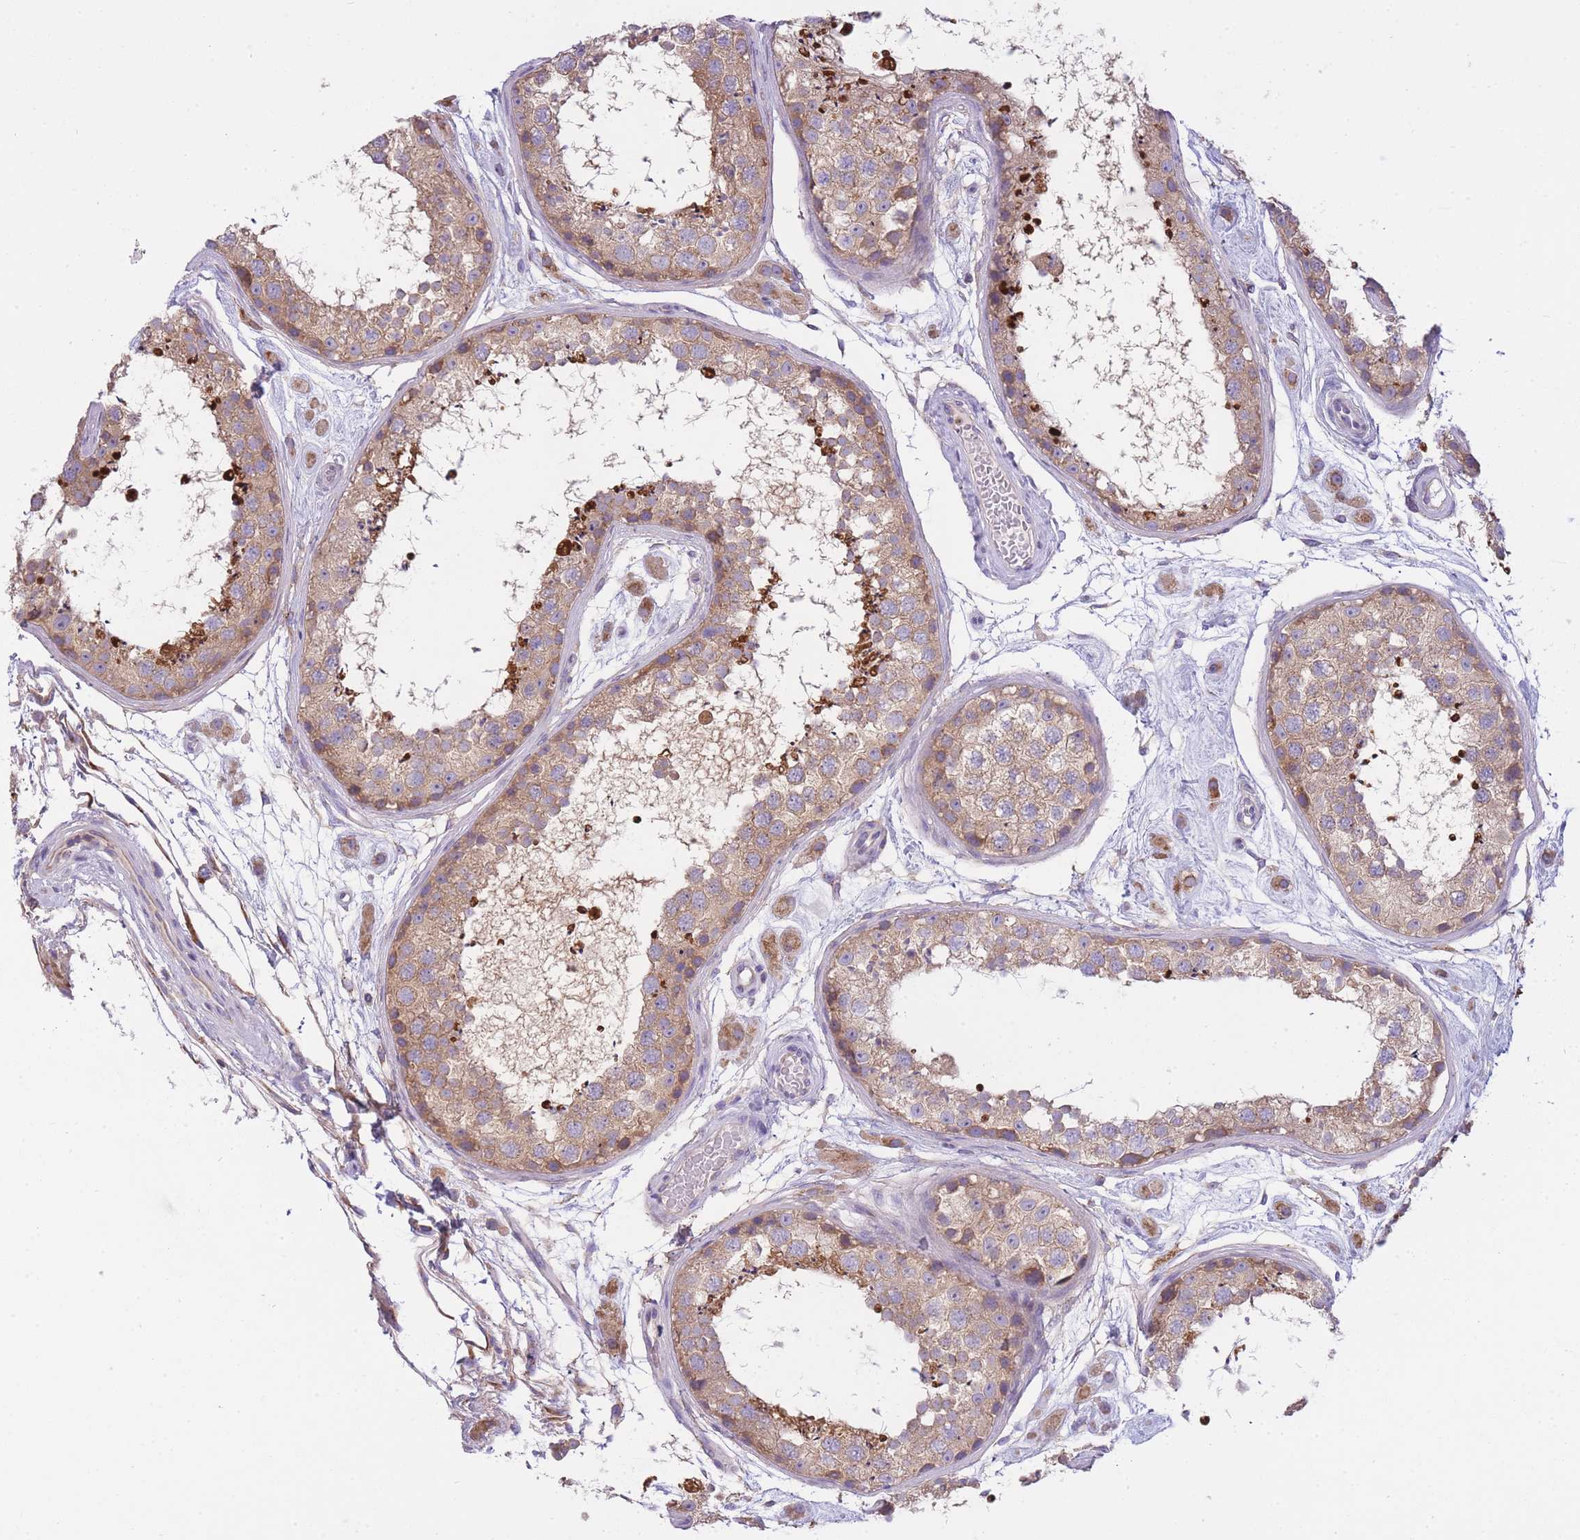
{"staining": {"intensity": "moderate", "quantity": ">75%", "location": "cytoplasmic/membranous"}, "tissue": "testis", "cell_type": "Cells in seminiferous ducts", "image_type": "normal", "snomed": [{"axis": "morphology", "description": "Normal tissue, NOS"}, {"axis": "topography", "description": "Testis"}], "caption": "This is a histology image of immunohistochemistry staining of benign testis, which shows moderate expression in the cytoplasmic/membranous of cells in seminiferous ducts.", "gene": "COPG1", "patient": {"sex": "male", "age": 25}}